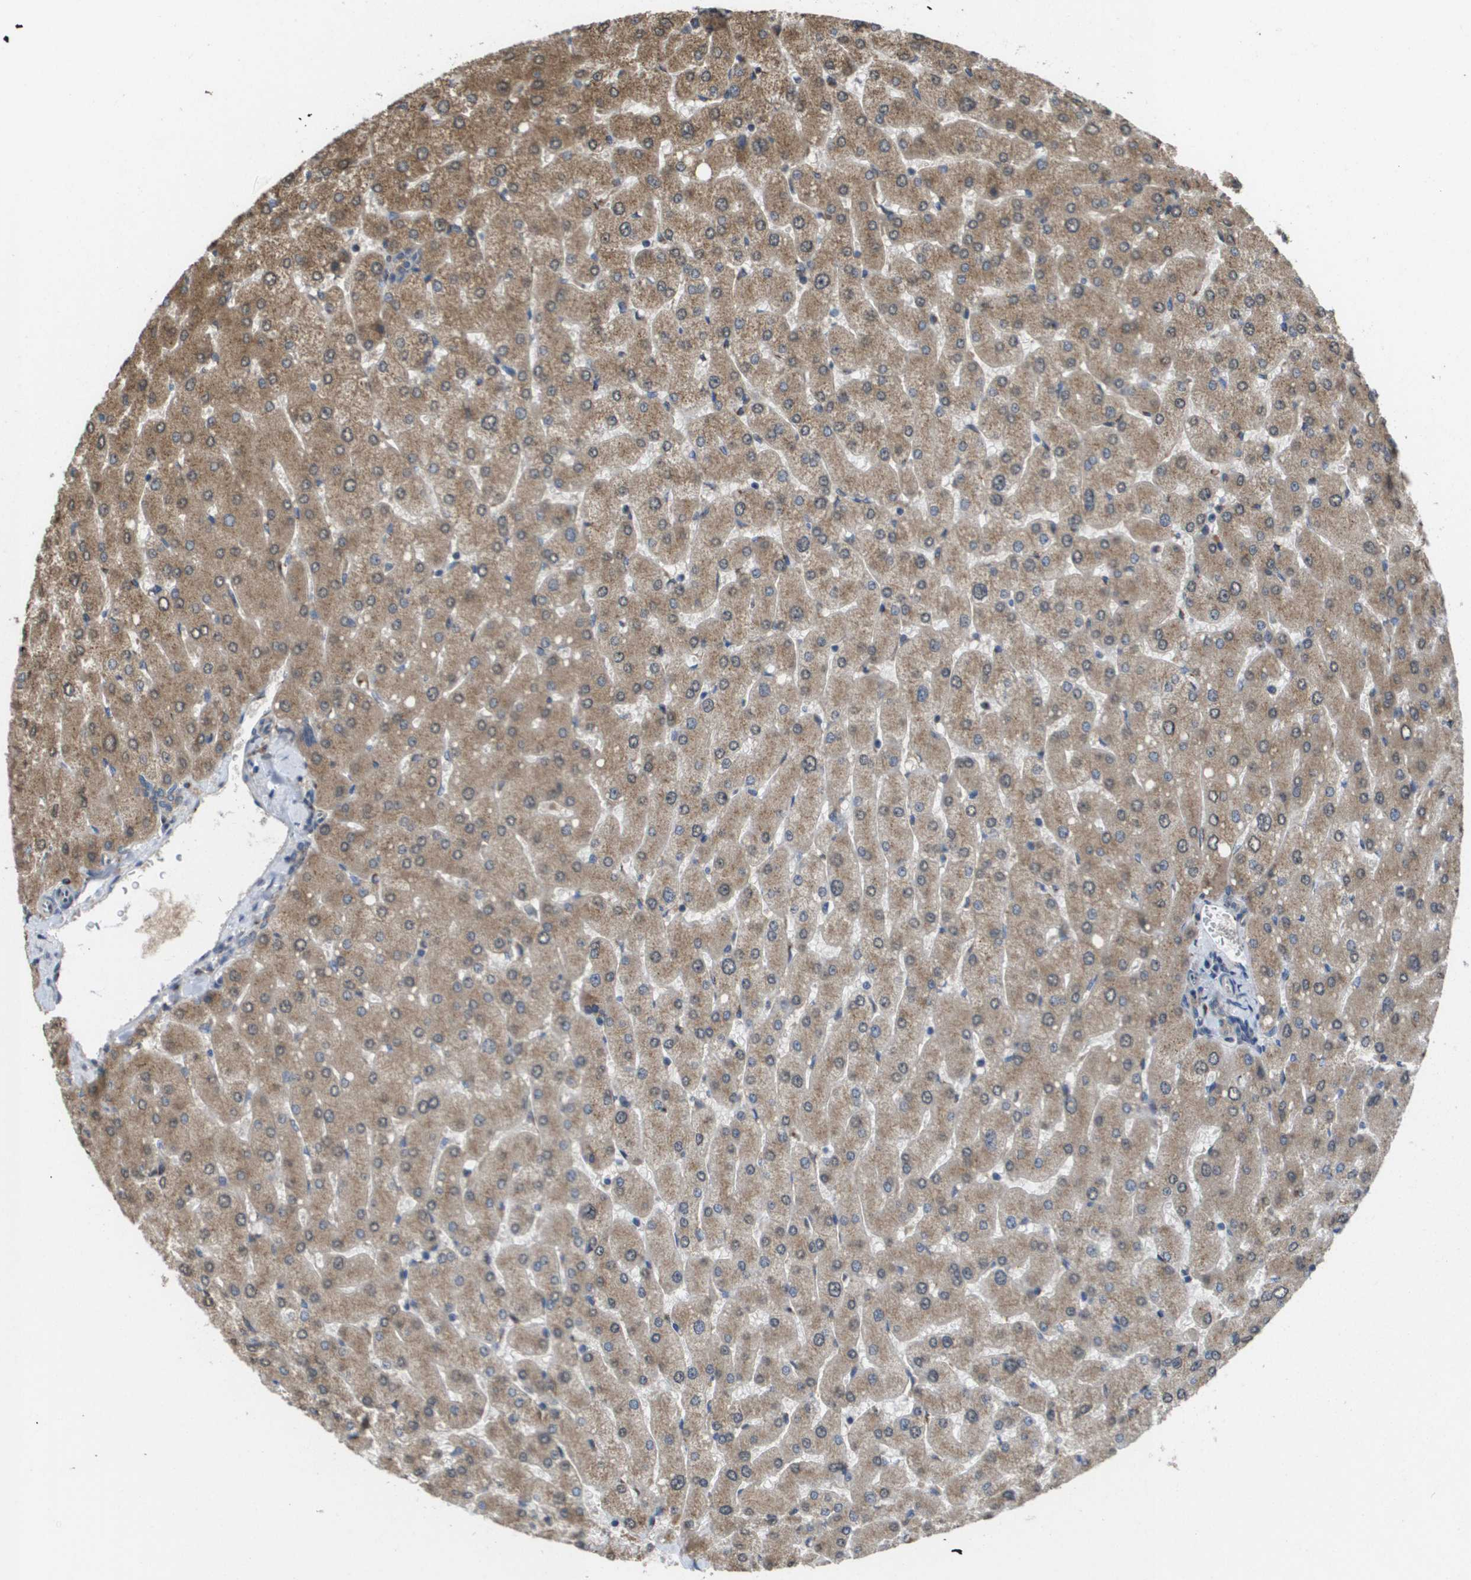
{"staining": {"intensity": "weak", "quantity": ">75%", "location": "cytoplasmic/membranous"}, "tissue": "liver", "cell_type": "Cholangiocytes", "image_type": "normal", "snomed": [{"axis": "morphology", "description": "Normal tissue, NOS"}, {"axis": "topography", "description": "Liver"}], "caption": "IHC histopathology image of benign liver stained for a protein (brown), which reveals low levels of weak cytoplasmic/membranous expression in about >75% of cholangiocytes.", "gene": "PCK1", "patient": {"sex": "male", "age": 55}}